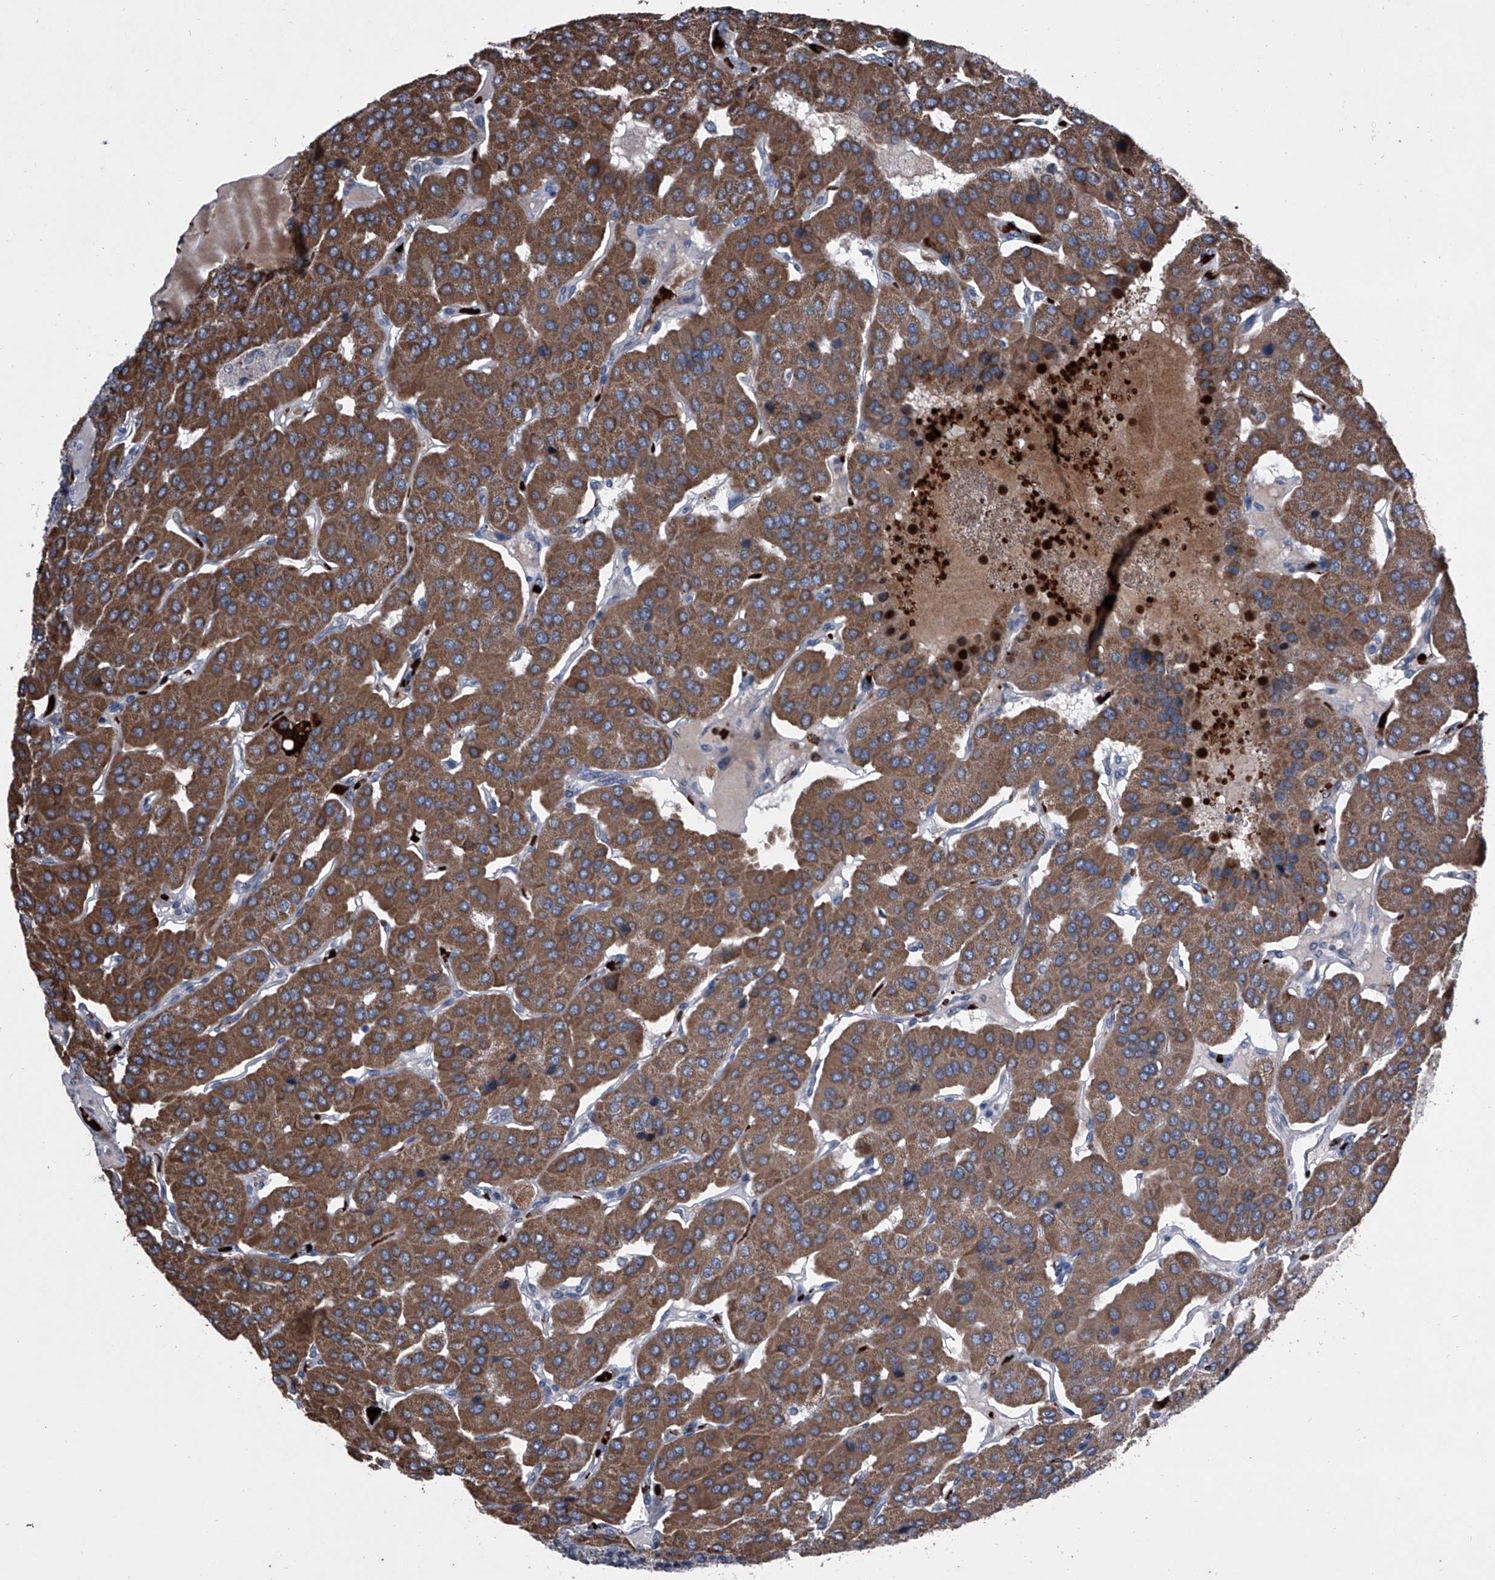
{"staining": {"intensity": "moderate", "quantity": ">75%", "location": "cytoplasmic/membranous"}, "tissue": "parathyroid gland", "cell_type": "Glandular cells", "image_type": "normal", "snomed": [{"axis": "morphology", "description": "Normal tissue, NOS"}, {"axis": "morphology", "description": "Adenoma, NOS"}, {"axis": "topography", "description": "Parathyroid gland"}], "caption": "Parathyroid gland stained with DAB immunohistochemistry demonstrates medium levels of moderate cytoplasmic/membranous staining in about >75% of glandular cells.", "gene": "CEP85L", "patient": {"sex": "female", "age": 86}}